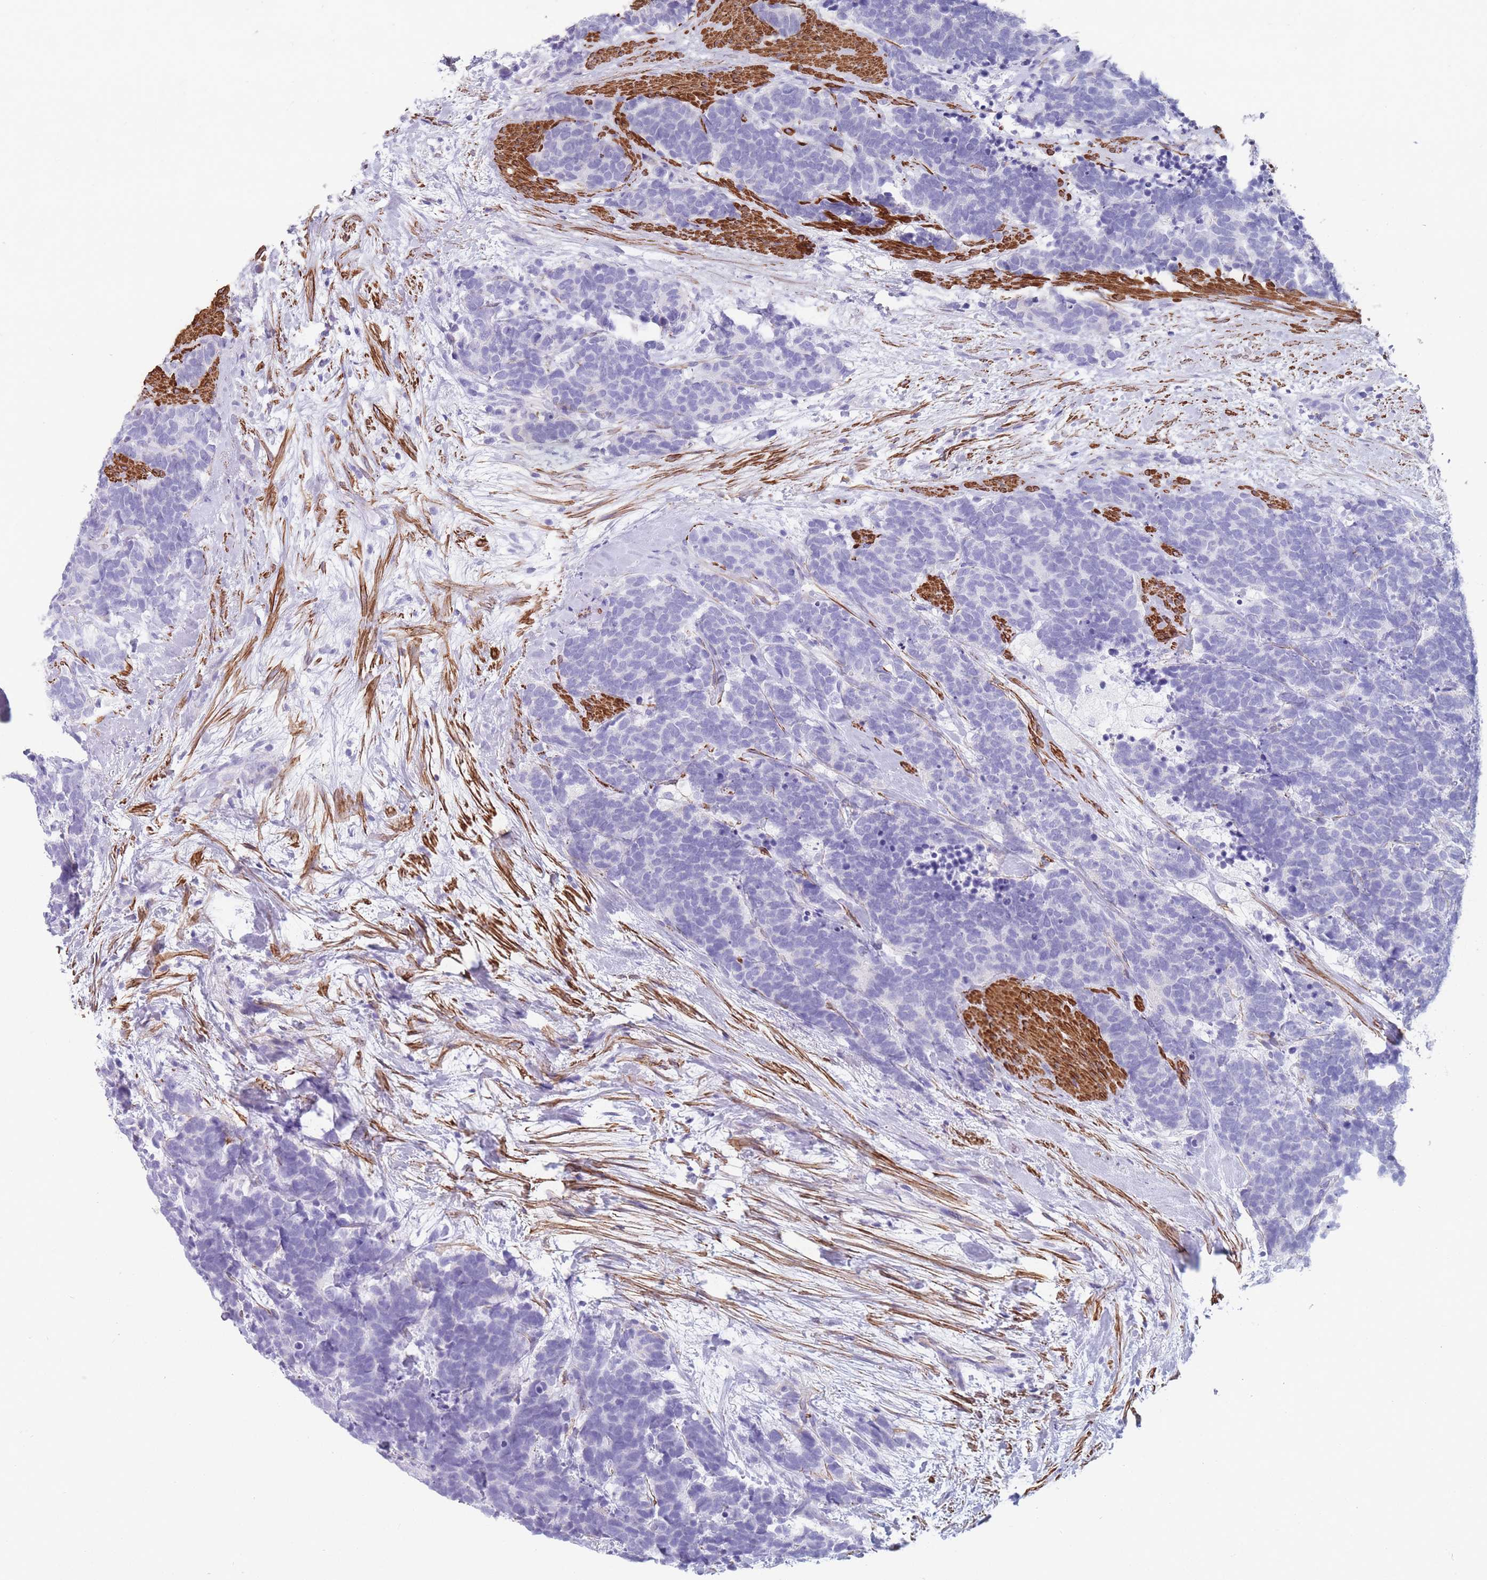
{"staining": {"intensity": "negative", "quantity": "none", "location": "none"}, "tissue": "carcinoid", "cell_type": "Tumor cells", "image_type": "cancer", "snomed": [{"axis": "morphology", "description": "Carcinoma, NOS"}, {"axis": "morphology", "description": "Carcinoid, malignant, NOS"}, {"axis": "topography", "description": "Prostate"}], "caption": "This is a photomicrograph of immunohistochemistry (IHC) staining of carcinoid (malignant), which shows no staining in tumor cells. (DAB (3,3'-diaminobenzidine) IHC visualized using brightfield microscopy, high magnification).", "gene": "FPGS", "patient": {"sex": "male", "age": 57}}